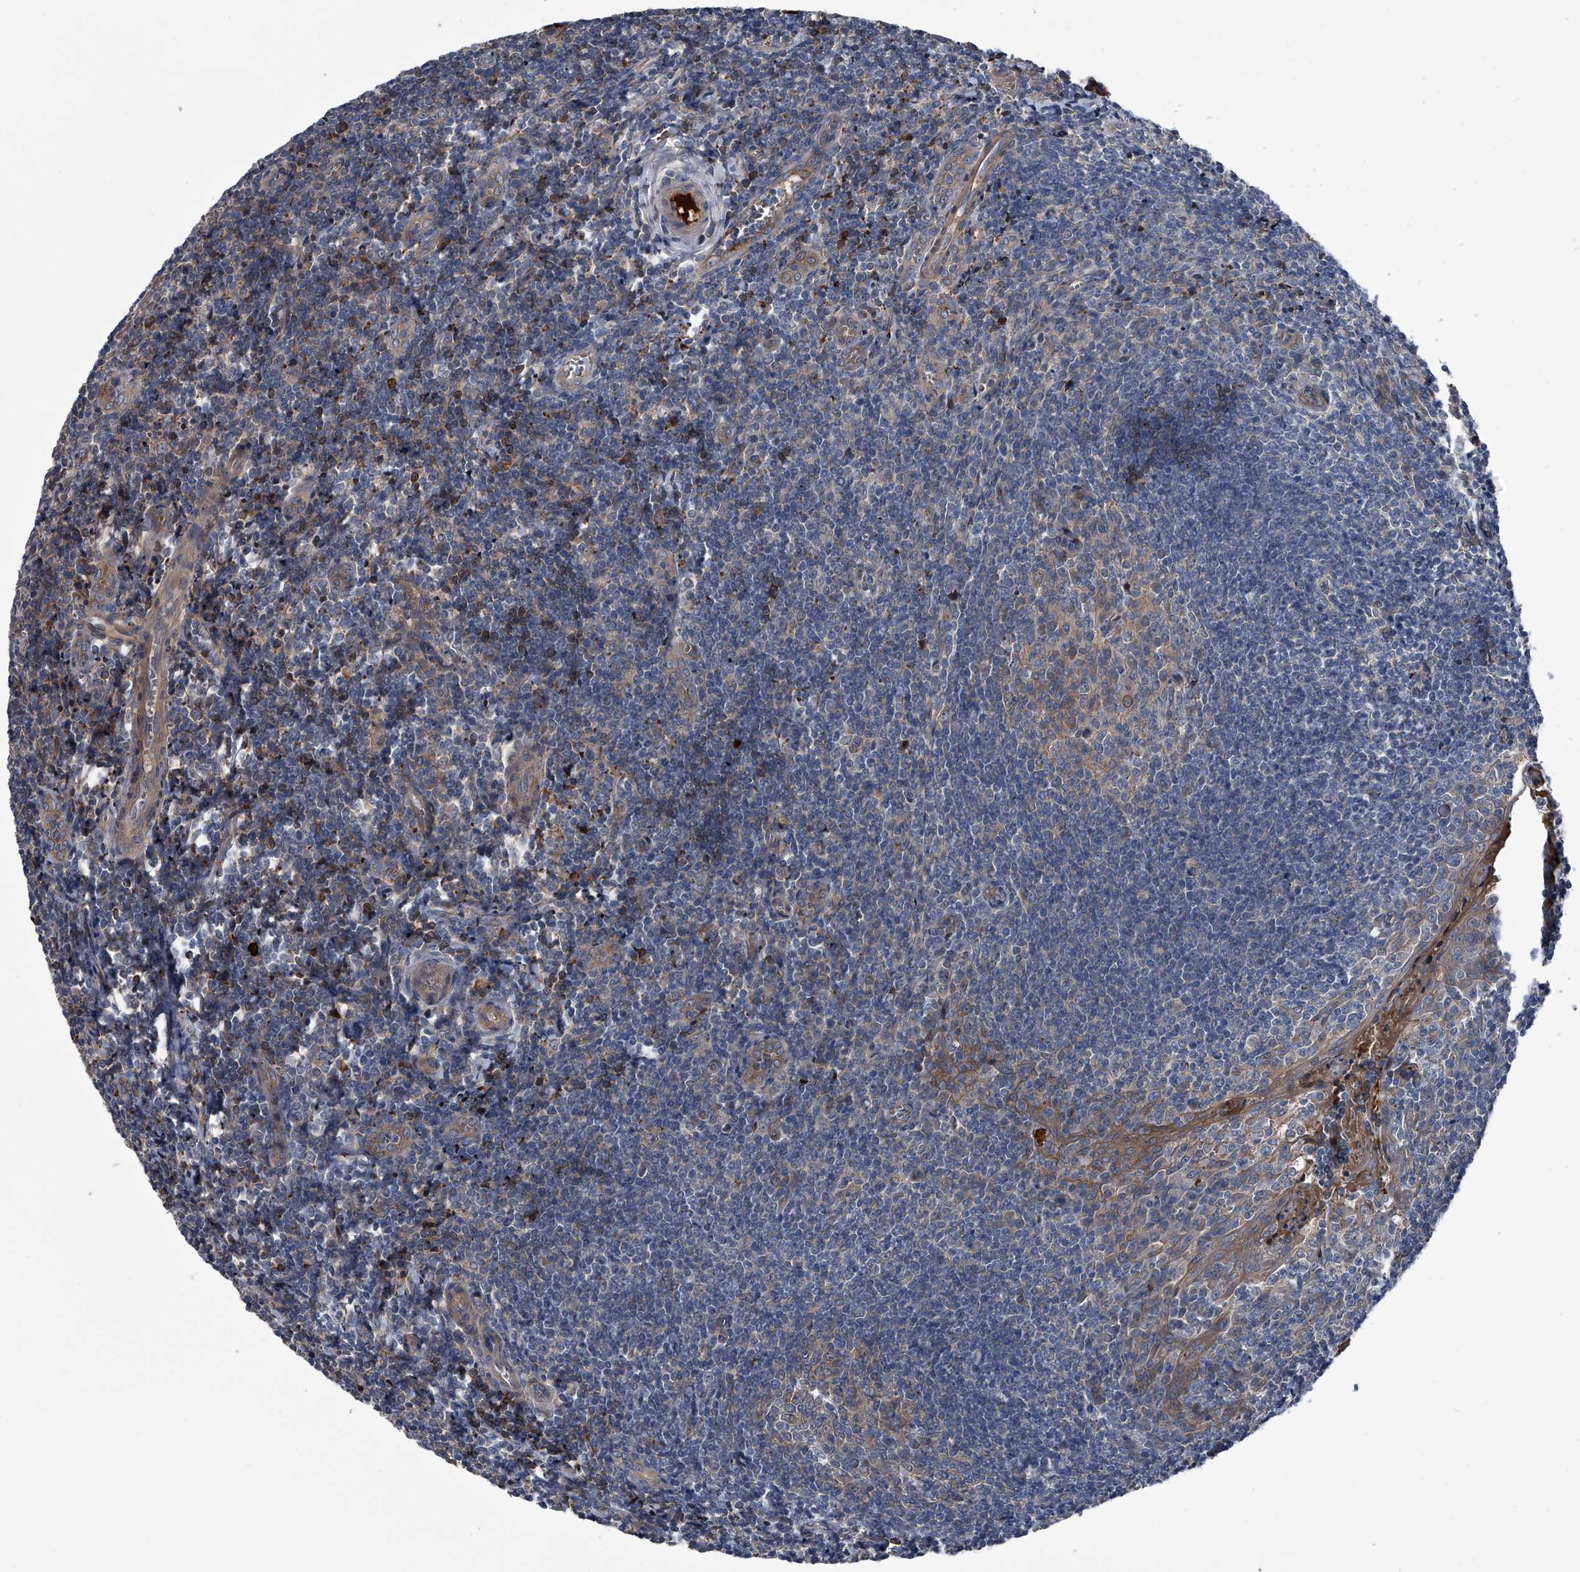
{"staining": {"intensity": "weak", "quantity": "25%-75%", "location": "cytoplasmic/membranous"}, "tissue": "tonsil", "cell_type": "Germinal center cells", "image_type": "normal", "snomed": [{"axis": "morphology", "description": "Normal tissue, NOS"}, {"axis": "topography", "description": "Tonsil"}], "caption": "Brown immunohistochemical staining in benign human tonsil reveals weak cytoplasmic/membranous staining in approximately 25%-75% of germinal center cells. (DAB IHC with brightfield microscopy, high magnification).", "gene": "KIF13A", "patient": {"sex": "male", "age": 27}}